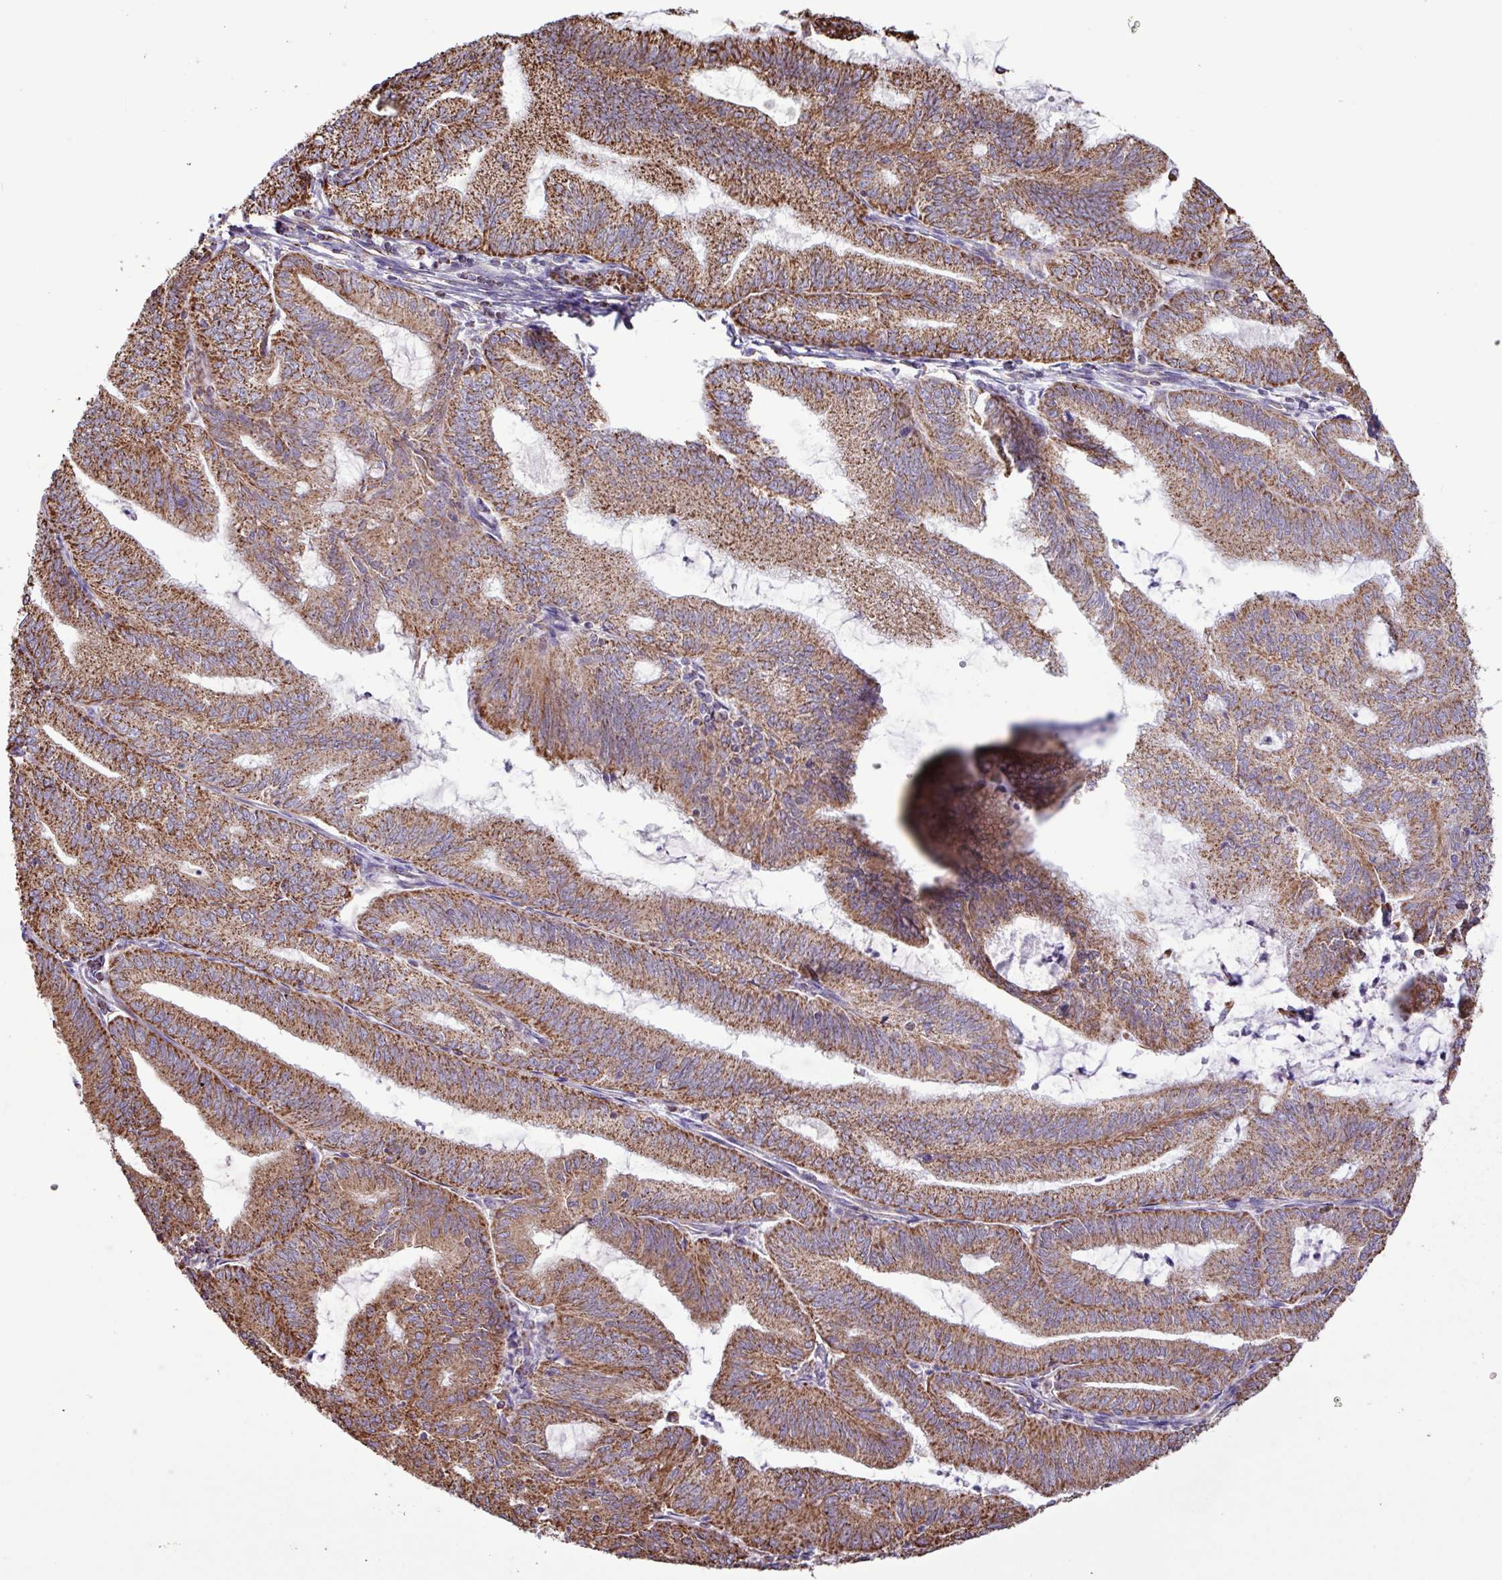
{"staining": {"intensity": "moderate", "quantity": ">75%", "location": "cytoplasmic/membranous"}, "tissue": "endometrial cancer", "cell_type": "Tumor cells", "image_type": "cancer", "snomed": [{"axis": "morphology", "description": "Adenocarcinoma, NOS"}, {"axis": "topography", "description": "Endometrium"}], "caption": "Tumor cells display medium levels of moderate cytoplasmic/membranous positivity in approximately >75% of cells in human endometrial cancer.", "gene": "RTL3", "patient": {"sex": "female", "age": 70}}